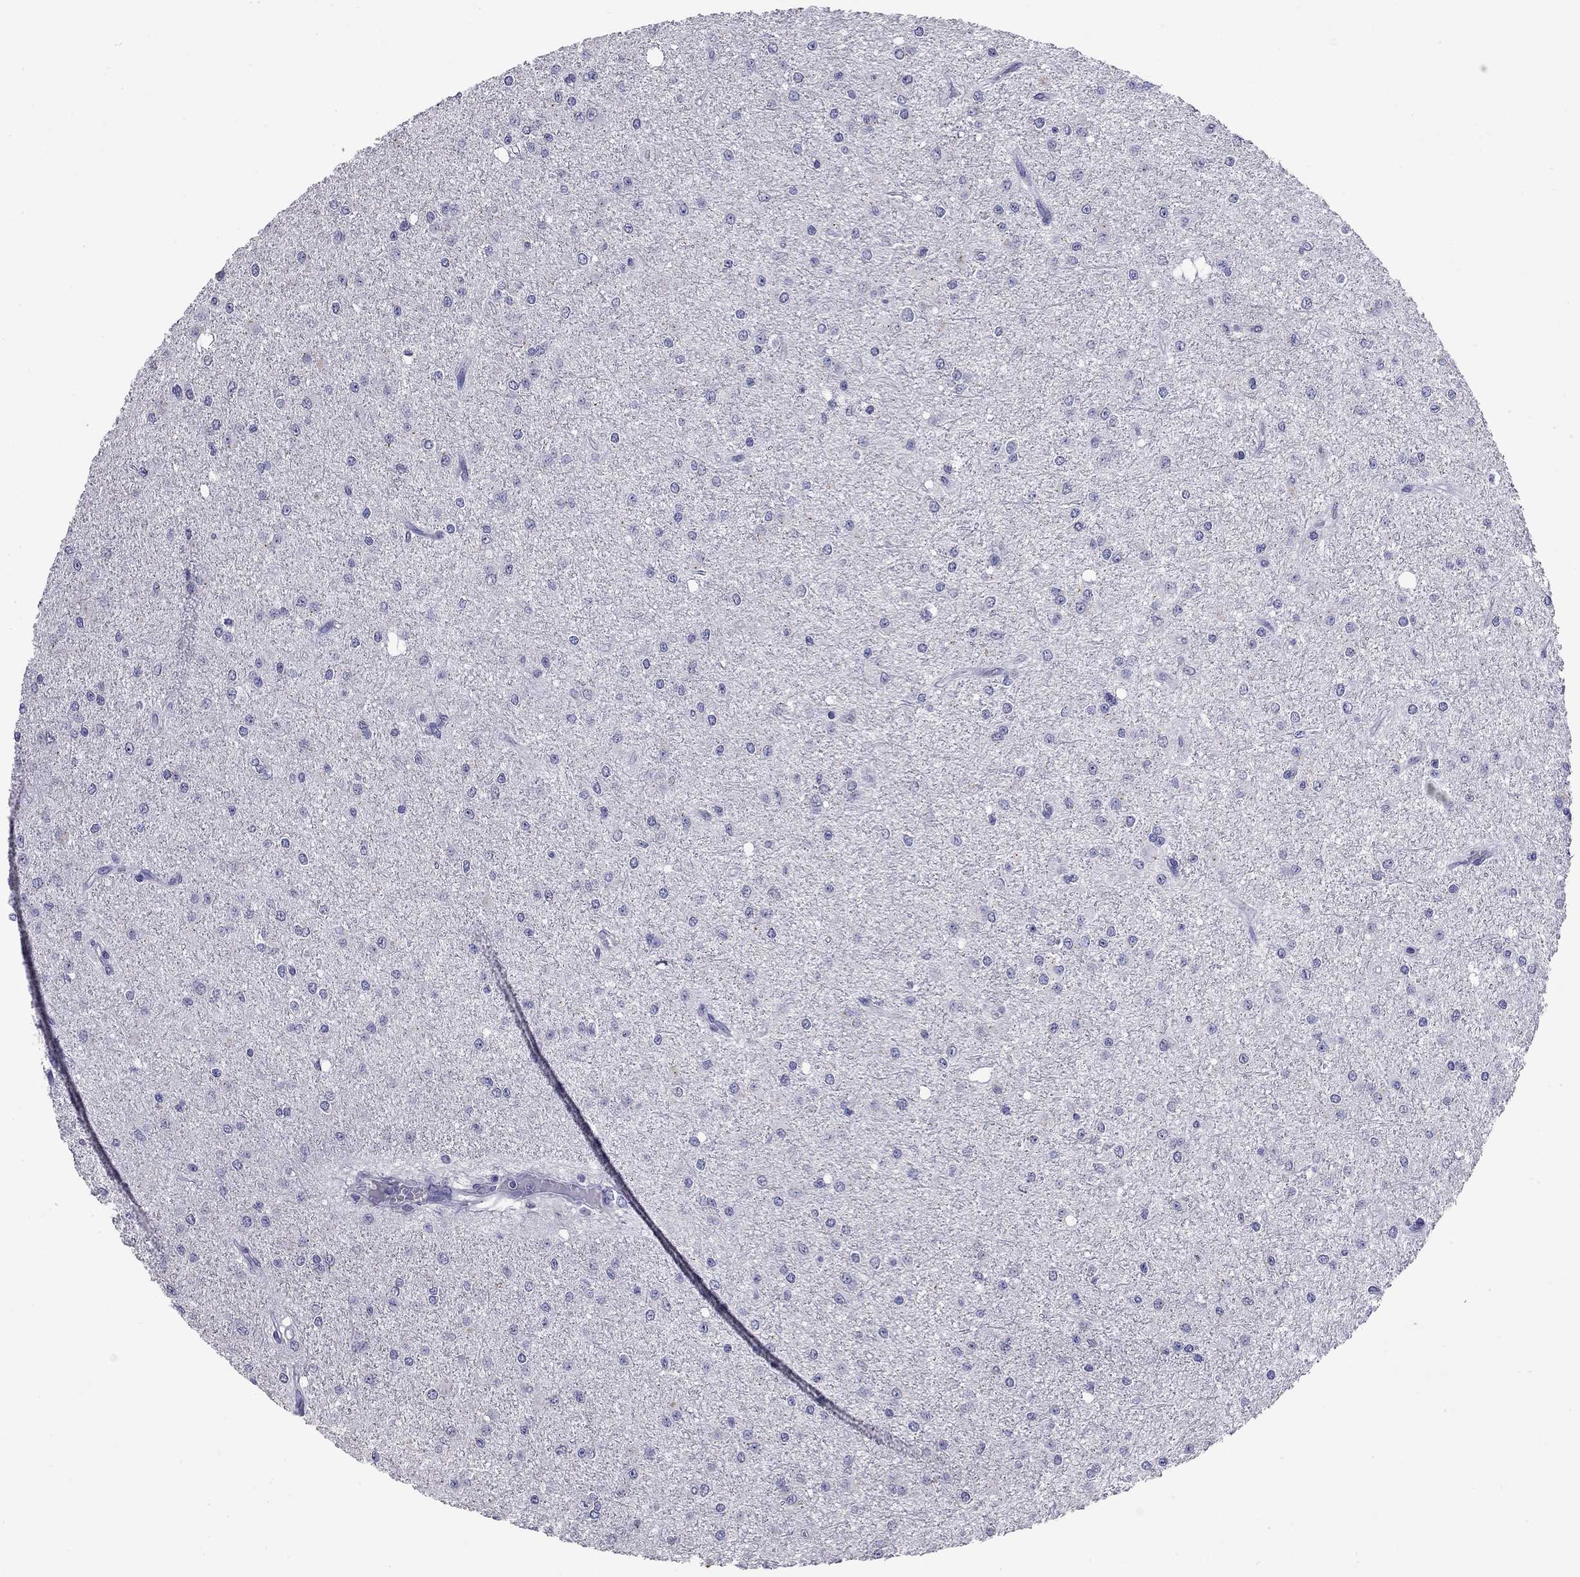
{"staining": {"intensity": "negative", "quantity": "none", "location": "none"}, "tissue": "glioma", "cell_type": "Tumor cells", "image_type": "cancer", "snomed": [{"axis": "morphology", "description": "Glioma, malignant, Low grade"}, {"axis": "topography", "description": "Brain"}], "caption": "This is a micrograph of immunohistochemistry (IHC) staining of malignant glioma (low-grade), which shows no expression in tumor cells. (DAB (3,3'-diaminobenzidine) IHC visualized using brightfield microscopy, high magnification).", "gene": "WNK3", "patient": {"sex": "male", "age": 27}}